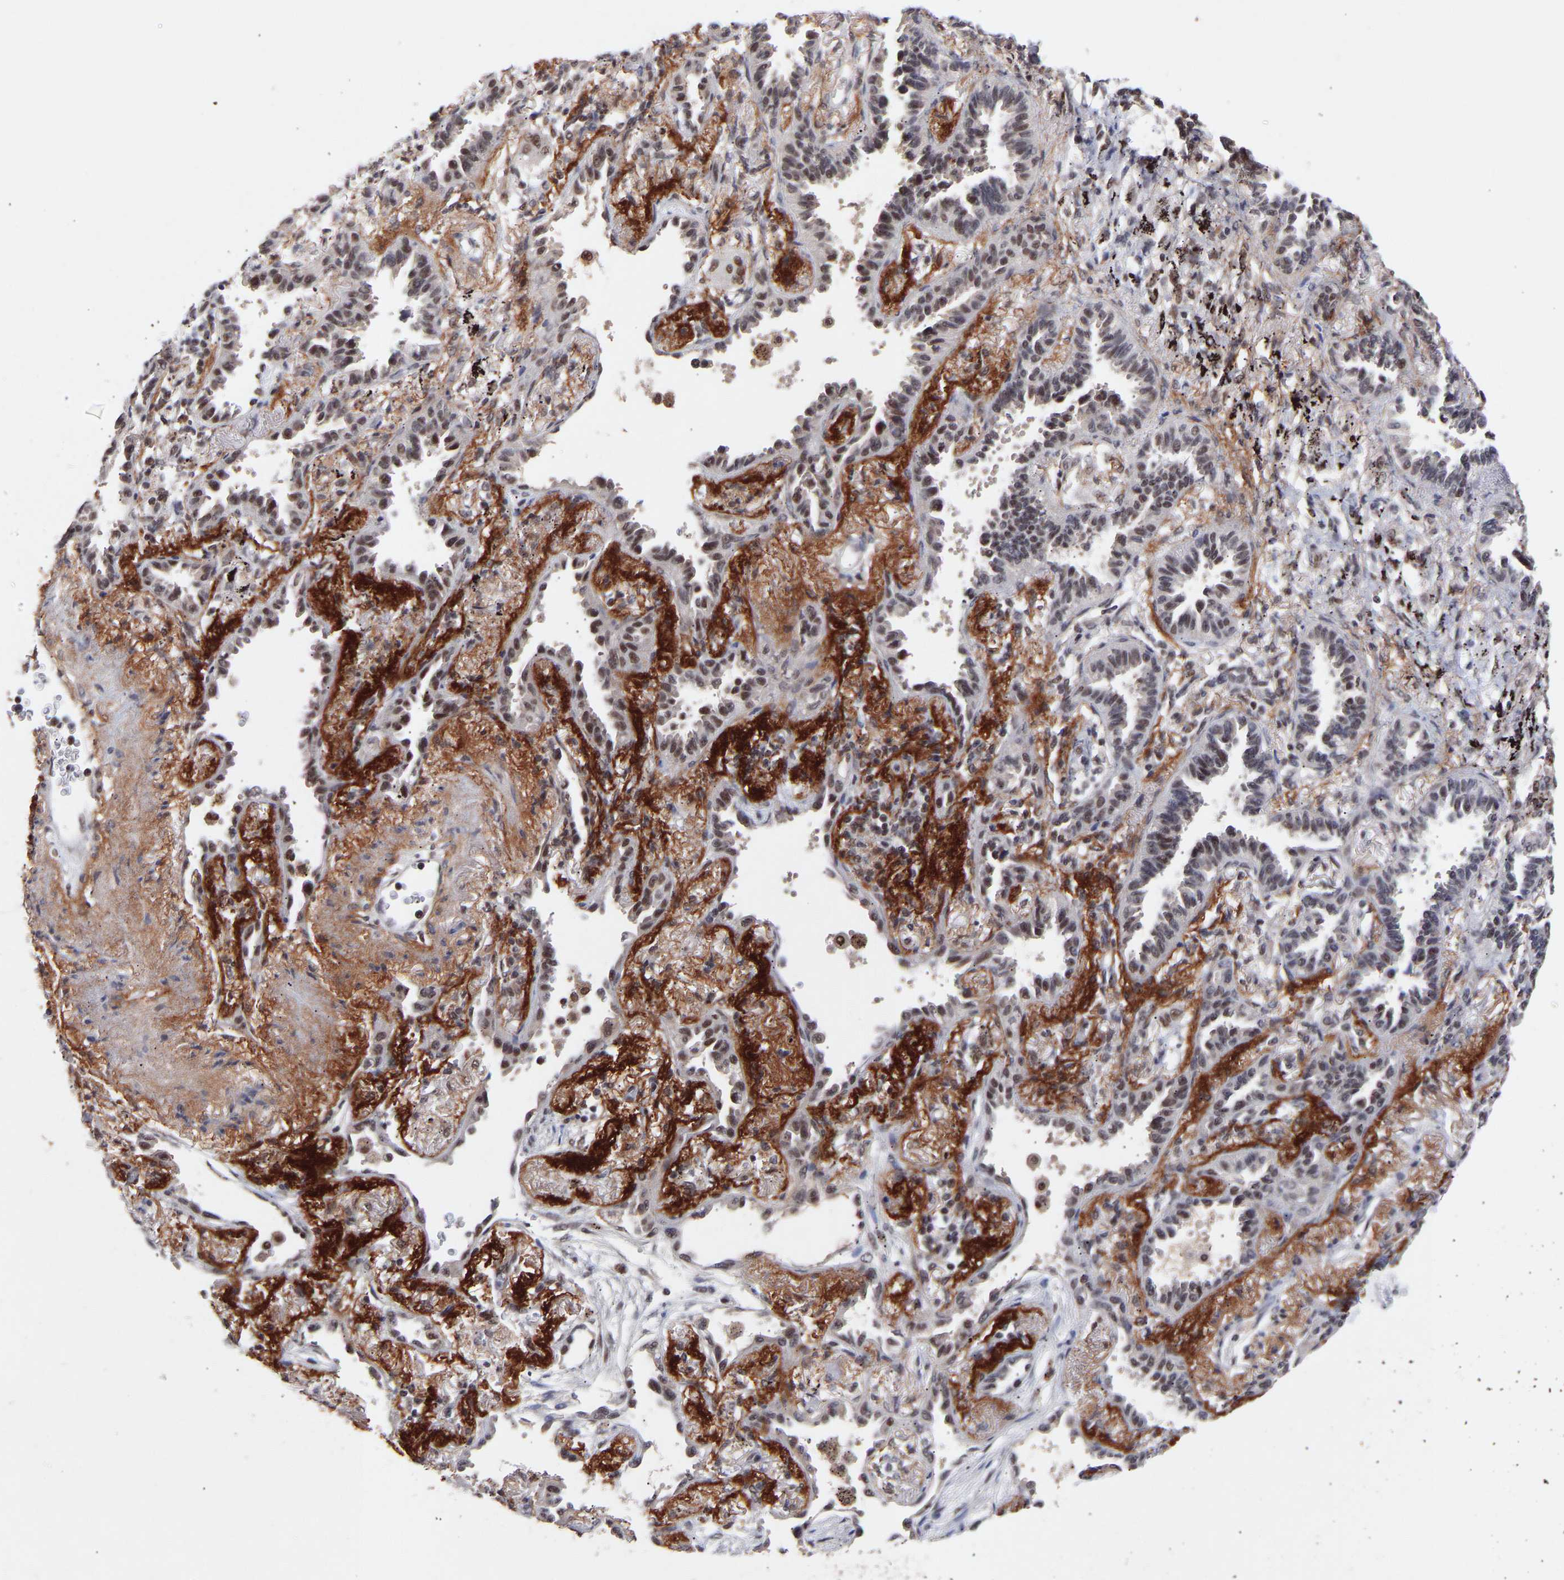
{"staining": {"intensity": "moderate", "quantity": "<25%", "location": "nuclear"}, "tissue": "lung cancer", "cell_type": "Tumor cells", "image_type": "cancer", "snomed": [{"axis": "morphology", "description": "Adenocarcinoma, NOS"}, {"axis": "topography", "description": "Lung"}], "caption": "Immunohistochemistry (IHC) micrograph of neoplastic tissue: lung cancer (adenocarcinoma) stained using IHC displays low levels of moderate protein expression localized specifically in the nuclear of tumor cells, appearing as a nuclear brown color.", "gene": "RBM15", "patient": {"sex": "male", "age": 59}}